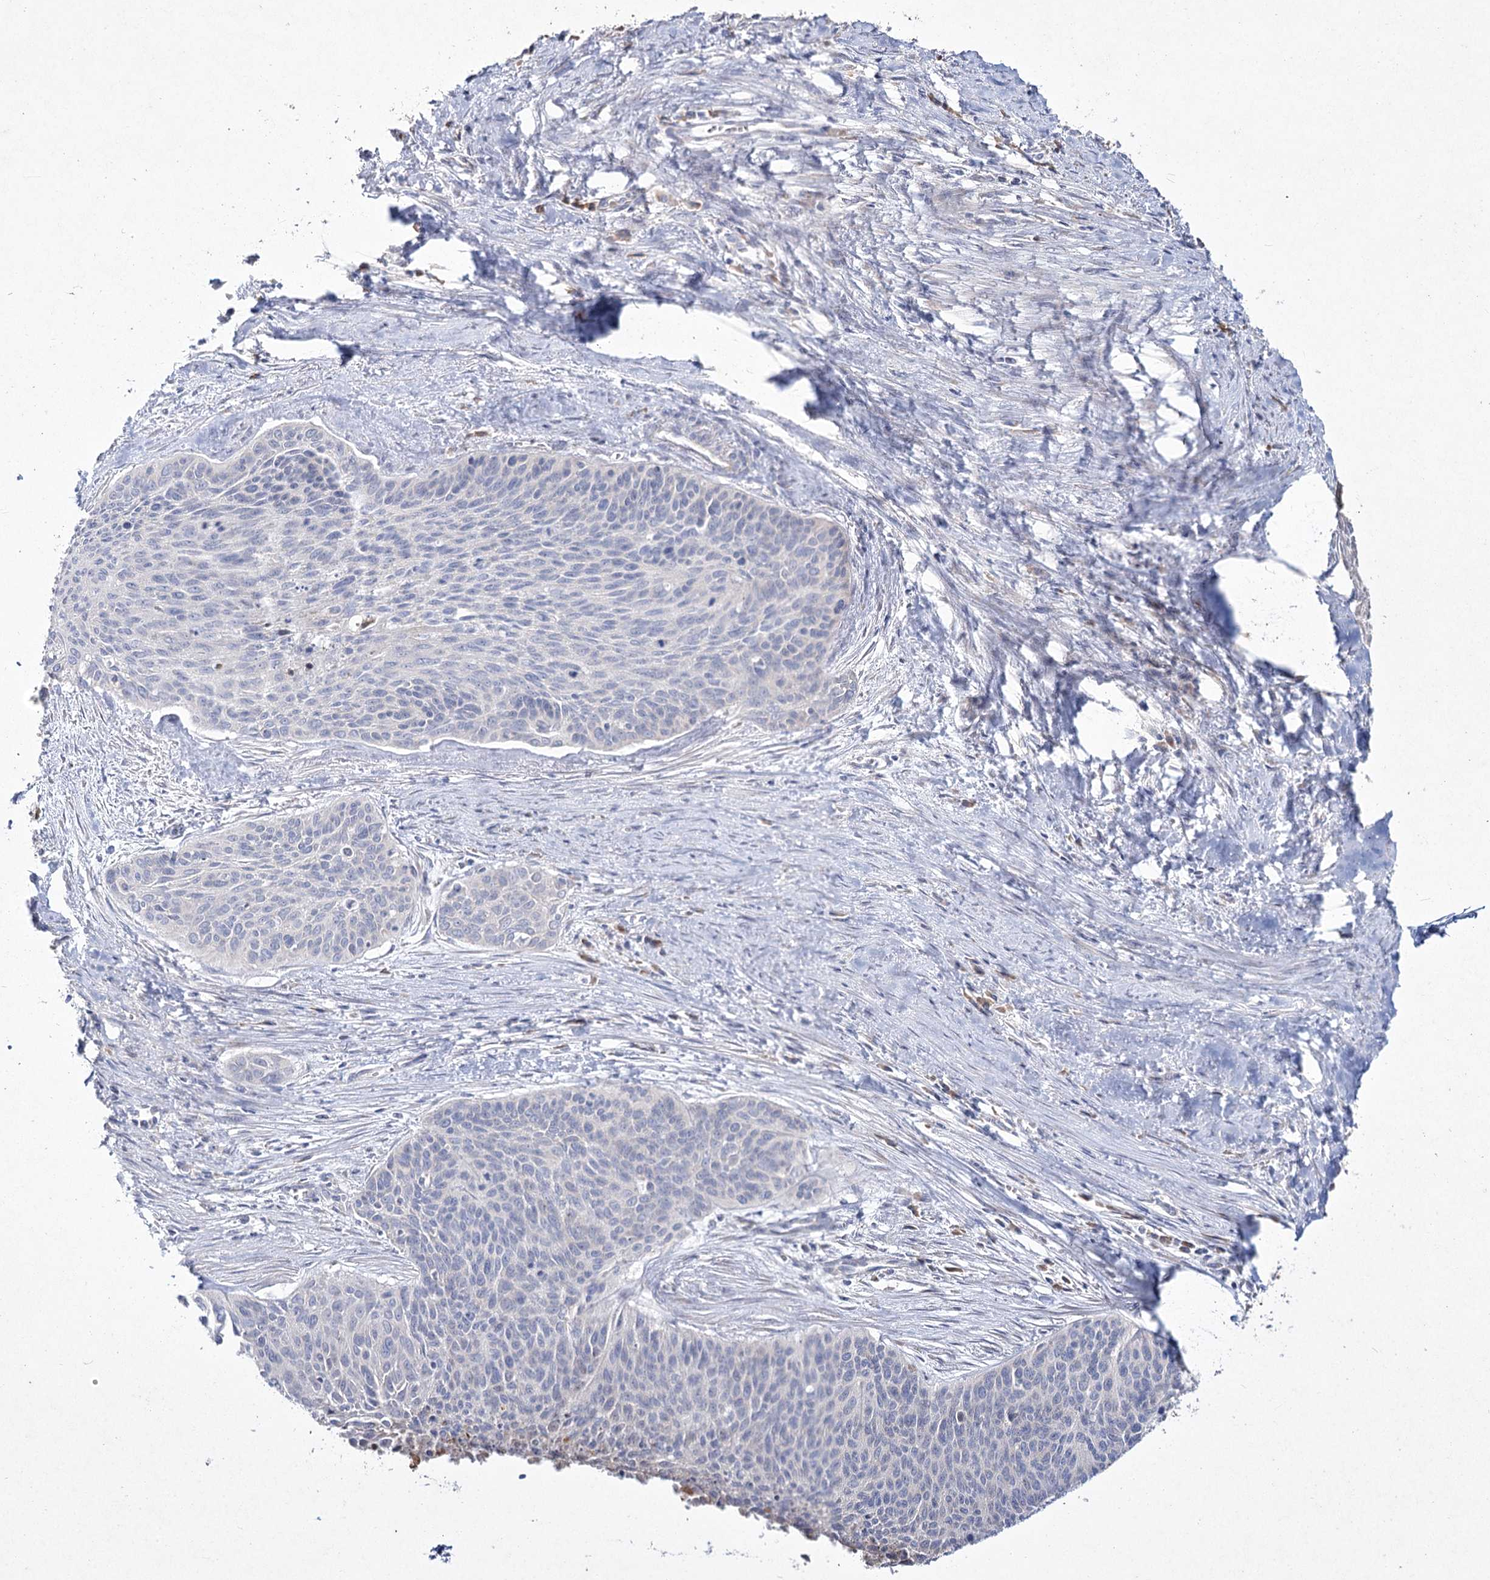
{"staining": {"intensity": "negative", "quantity": "none", "location": "none"}, "tissue": "cervical cancer", "cell_type": "Tumor cells", "image_type": "cancer", "snomed": [{"axis": "morphology", "description": "Squamous cell carcinoma, NOS"}, {"axis": "topography", "description": "Cervix"}], "caption": "Tumor cells show no significant protein staining in cervical cancer.", "gene": "NIPAL4", "patient": {"sex": "female", "age": 55}}